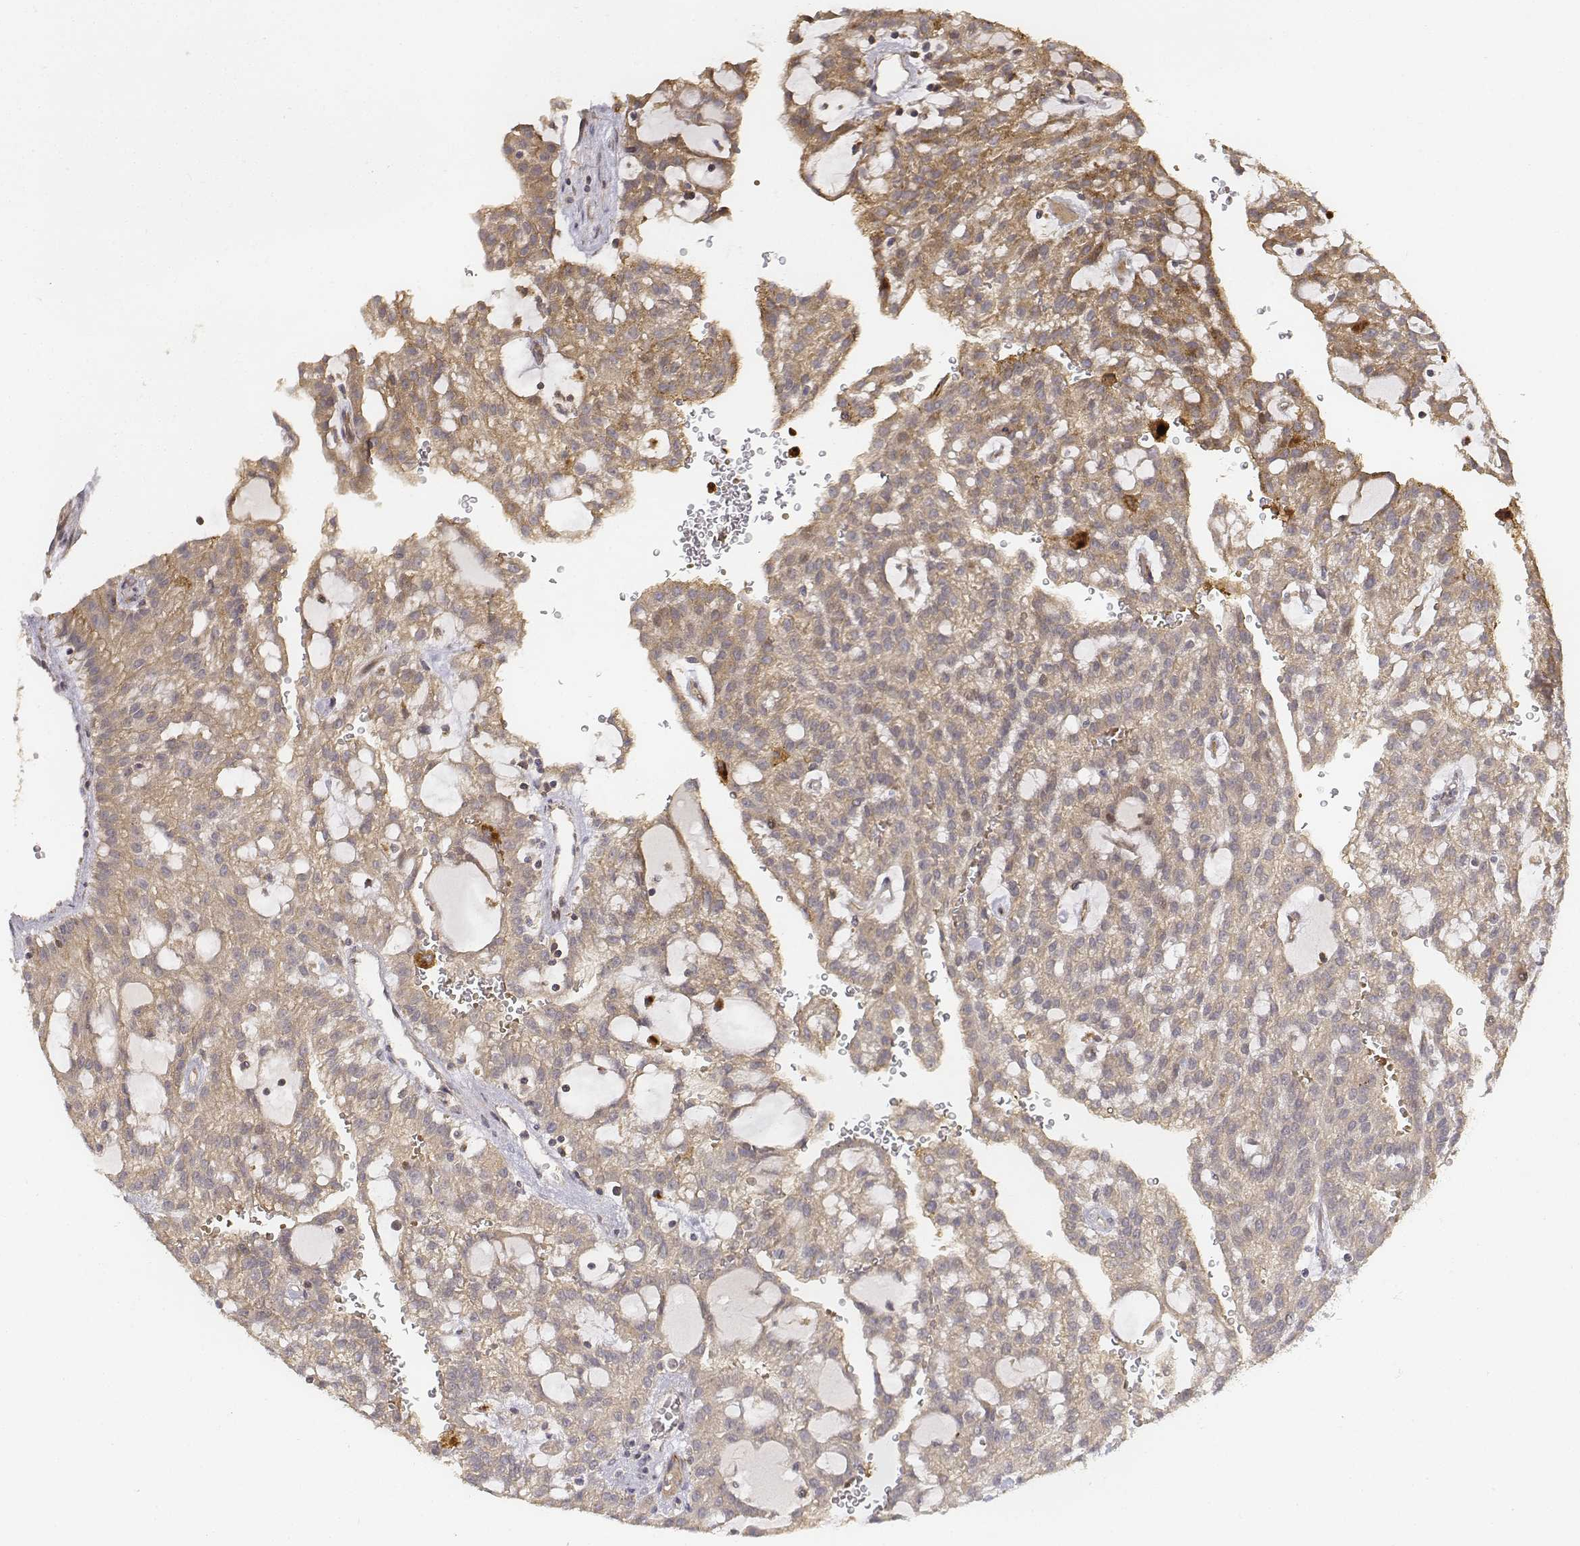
{"staining": {"intensity": "weak", "quantity": ">75%", "location": "cytoplasmic/membranous"}, "tissue": "renal cancer", "cell_type": "Tumor cells", "image_type": "cancer", "snomed": [{"axis": "morphology", "description": "Adenocarcinoma, NOS"}, {"axis": "topography", "description": "Kidney"}], "caption": "About >75% of tumor cells in renal cancer exhibit weak cytoplasmic/membranous protein staining as visualized by brown immunohistochemical staining.", "gene": "FBXO21", "patient": {"sex": "male", "age": 63}}